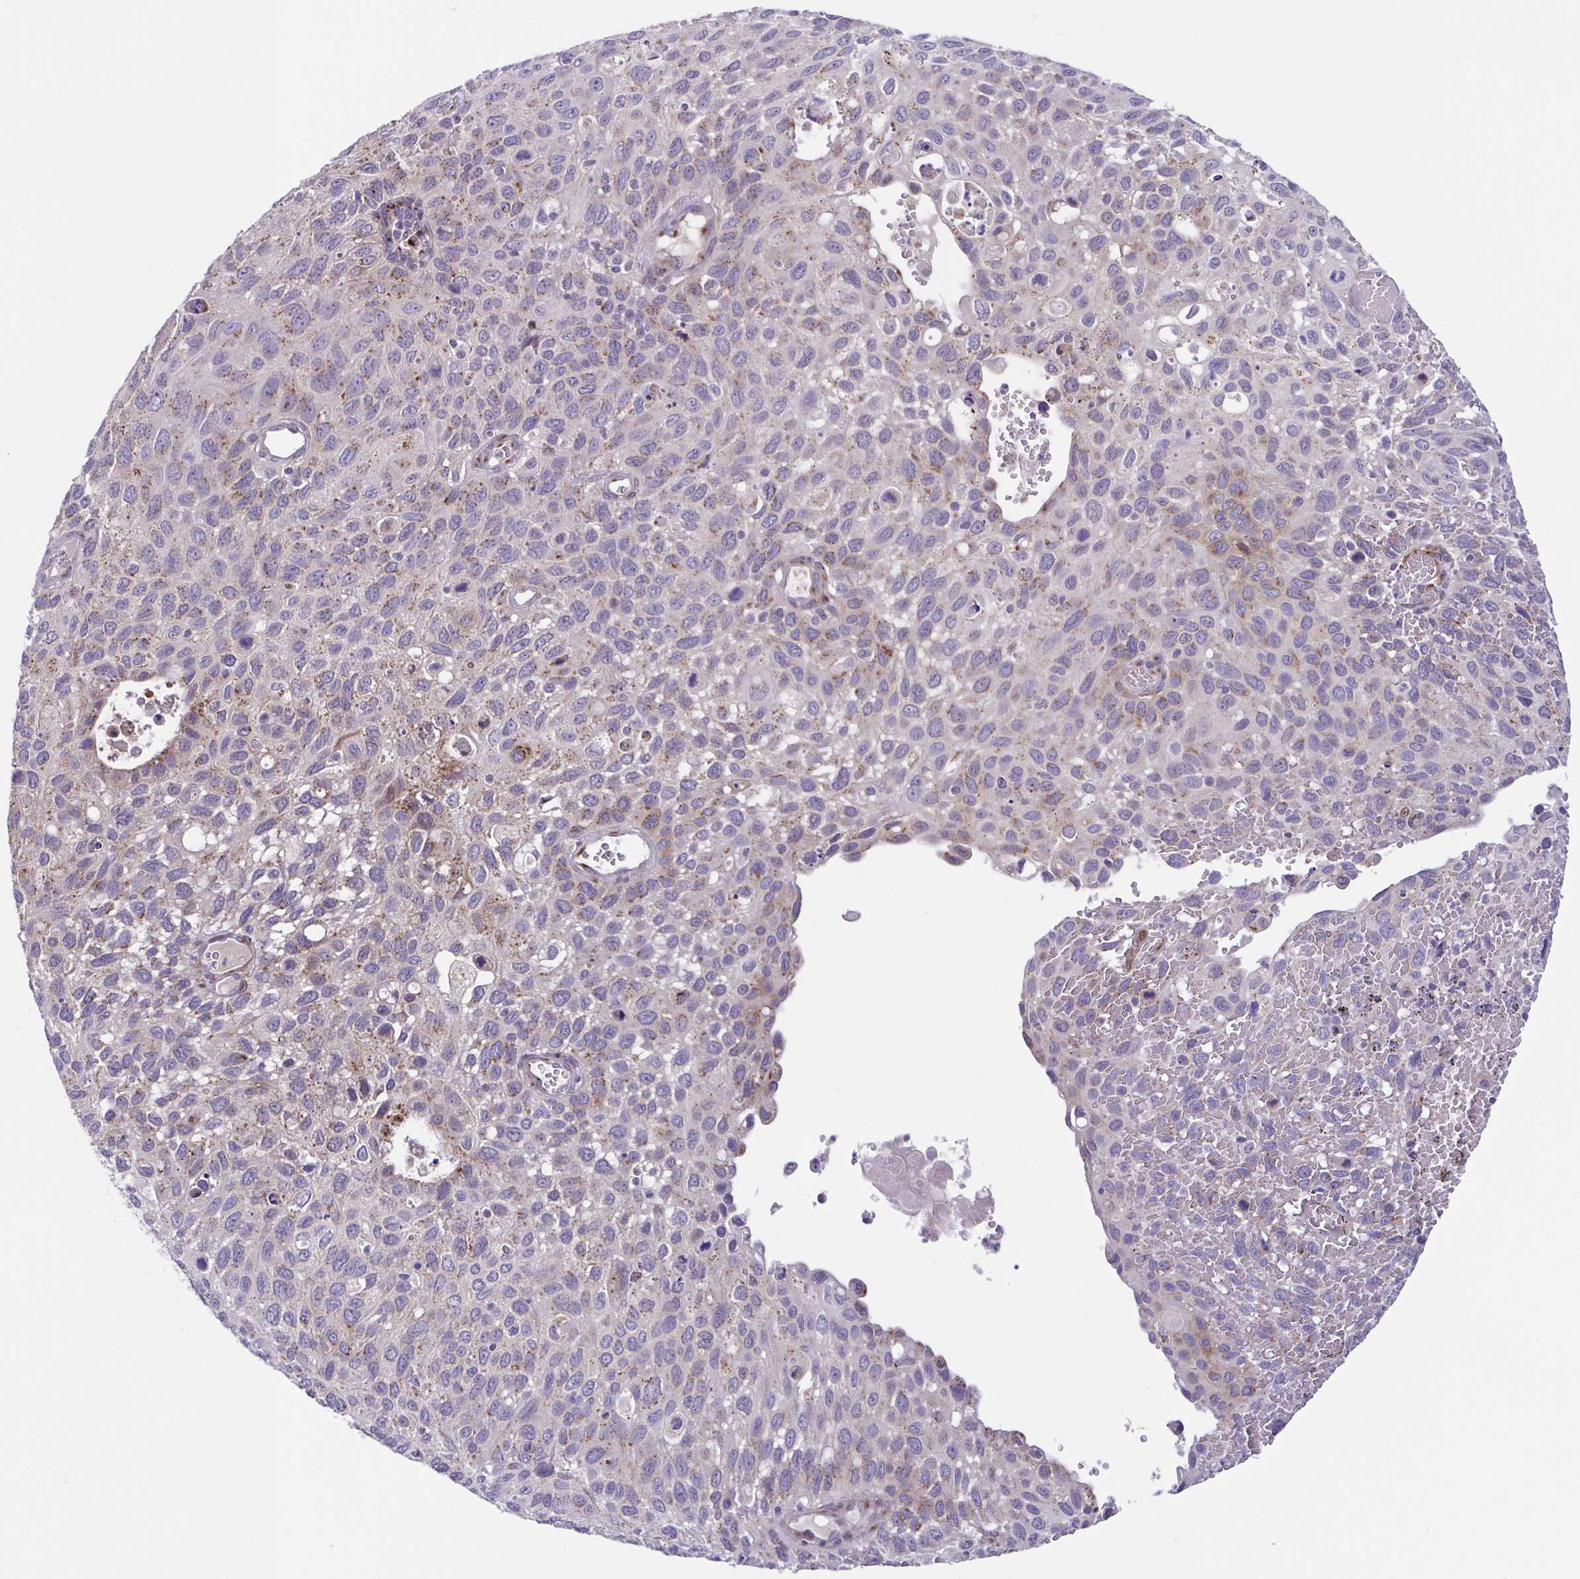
{"staining": {"intensity": "weak", "quantity": "<25%", "location": "cytoplasmic/membranous"}, "tissue": "cervical cancer", "cell_type": "Tumor cells", "image_type": "cancer", "snomed": [{"axis": "morphology", "description": "Squamous cell carcinoma, NOS"}, {"axis": "topography", "description": "Cervix"}], "caption": "Immunohistochemistry (IHC) of human squamous cell carcinoma (cervical) reveals no positivity in tumor cells. (DAB (3,3'-diaminobenzidine) IHC visualized using brightfield microscopy, high magnification).", "gene": "COL17A1", "patient": {"sex": "female", "age": 70}}